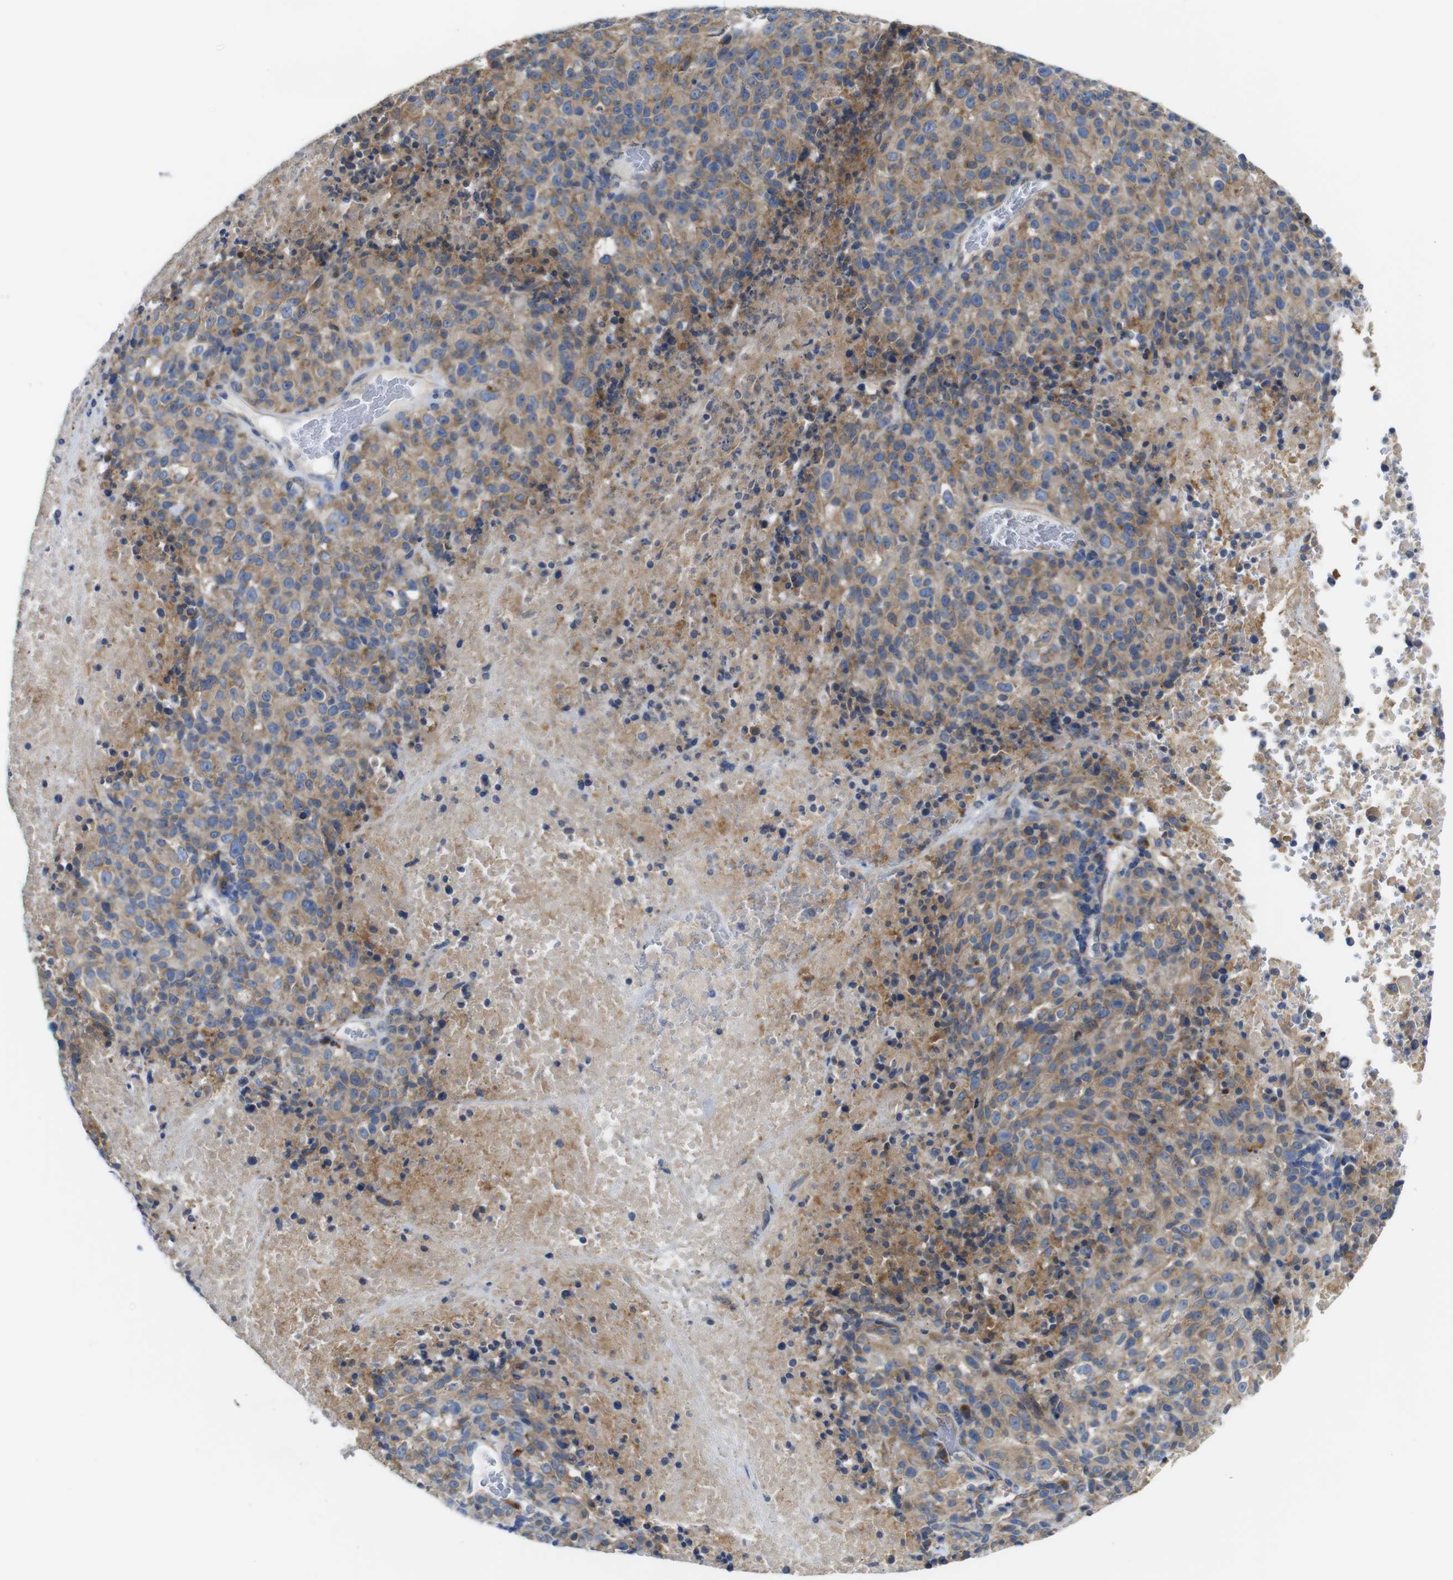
{"staining": {"intensity": "moderate", "quantity": ">75%", "location": "cytoplasmic/membranous"}, "tissue": "melanoma", "cell_type": "Tumor cells", "image_type": "cancer", "snomed": [{"axis": "morphology", "description": "Malignant melanoma, Metastatic site"}, {"axis": "topography", "description": "Cerebral cortex"}], "caption": "Immunohistochemical staining of melanoma displays medium levels of moderate cytoplasmic/membranous expression in about >75% of tumor cells. Immunohistochemistry stains the protein of interest in brown and the nuclei are stained blue.", "gene": "DDRGK1", "patient": {"sex": "female", "age": 52}}